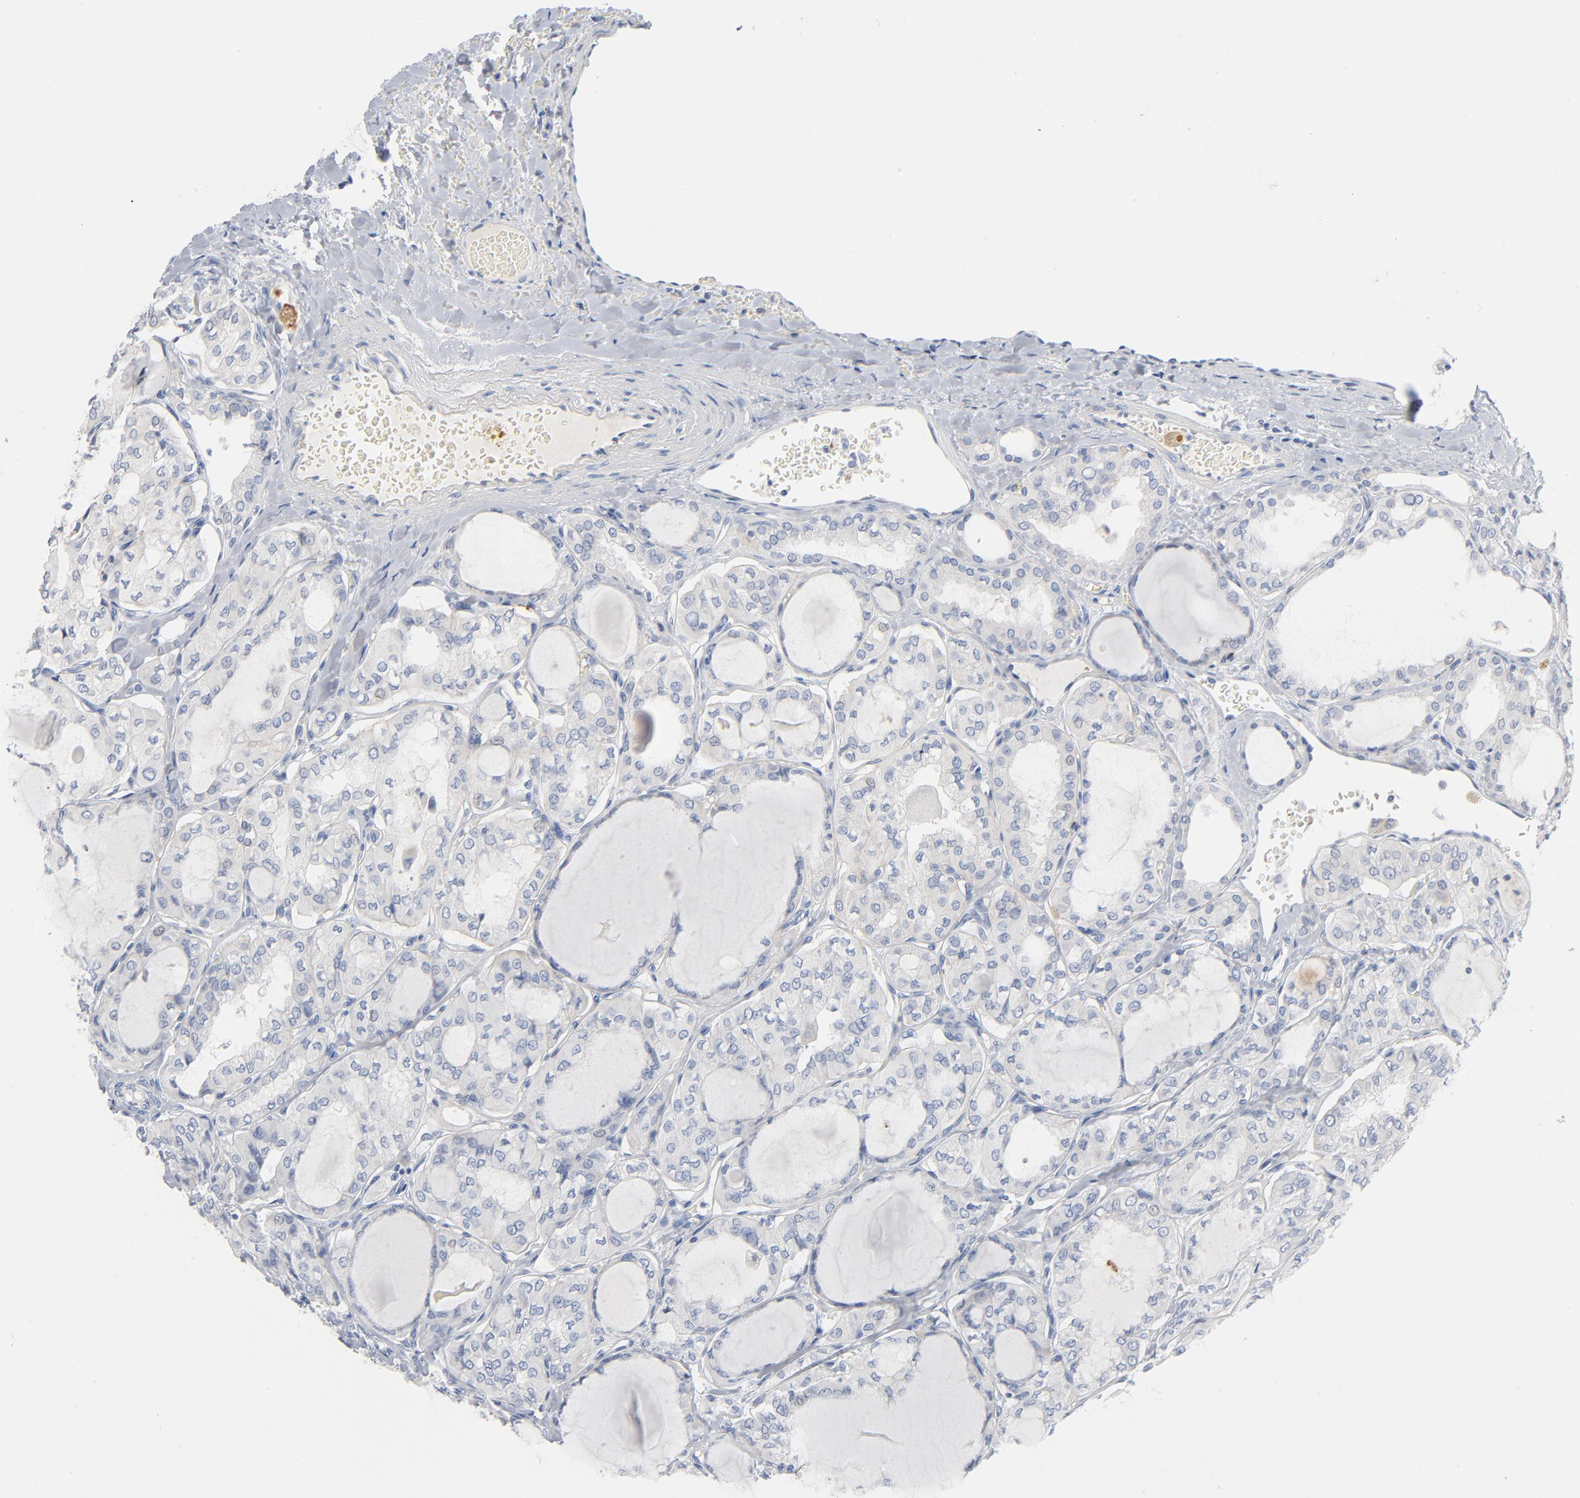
{"staining": {"intensity": "negative", "quantity": "none", "location": "none"}, "tissue": "thyroid cancer", "cell_type": "Tumor cells", "image_type": "cancer", "snomed": [{"axis": "morphology", "description": "Papillary adenocarcinoma, NOS"}, {"axis": "topography", "description": "Thyroid gland"}], "caption": "Tumor cells are negative for protein expression in human thyroid cancer (papillary adenocarcinoma).", "gene": "GZMB", "patient": {"sex": "male", "age": 20}}